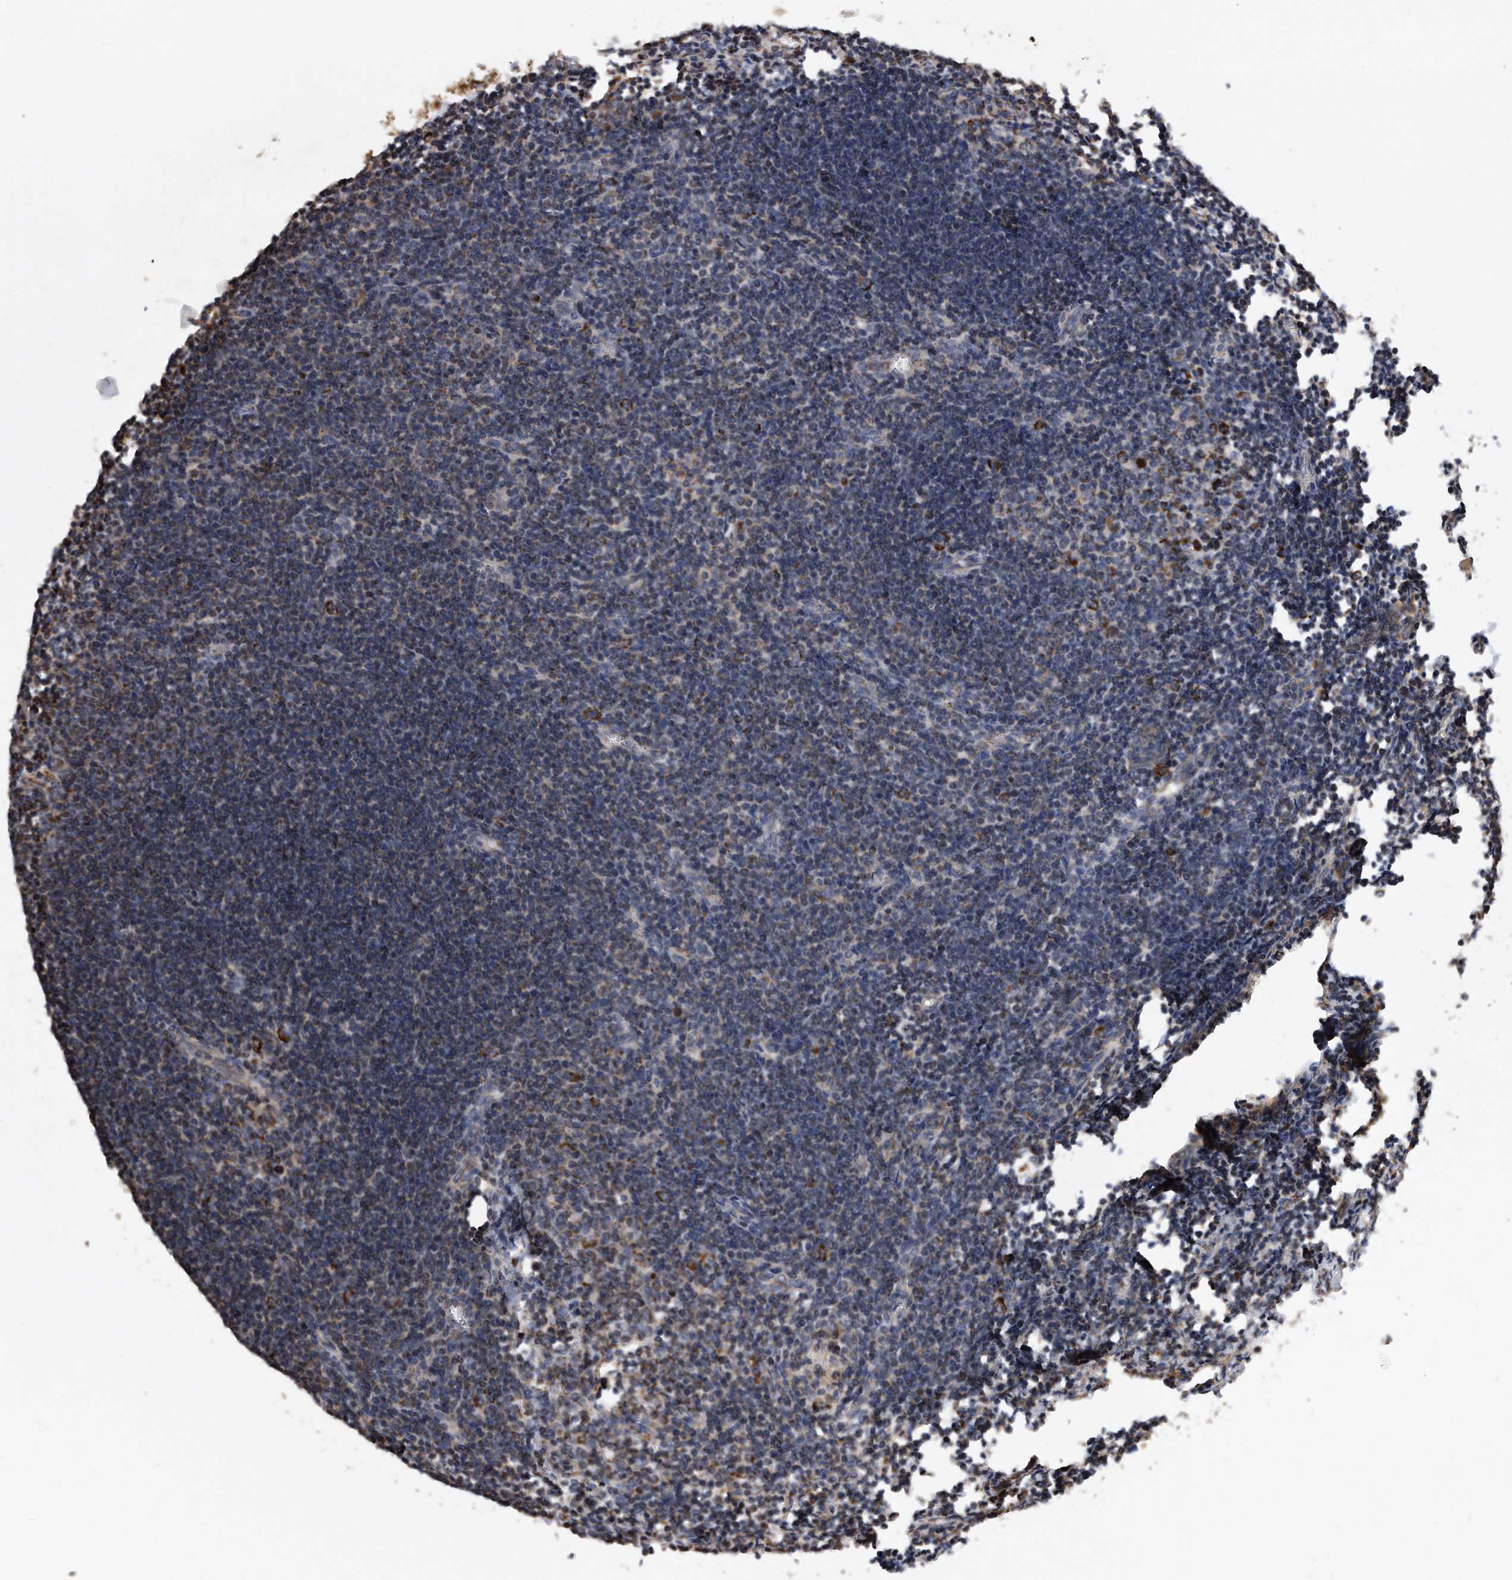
{"staining": {"intensity": "moderate", "quantity": "25%-75%", "location": "cytoplasmic/membranous"}, "tissue": "lymph node", "cell_type": "Germinal center cells", "image_type": "normal", "snomed": [{"axis": "morphology", "description": "Normal tissue, NOS"}, {"axis": "morphology", "description": "Malignant melanoma, Metastatic site"}, {"axis": "topography", "description": "Lymph node"}], "caption": "The image exhibits a brown stain indicating the presence of a protein in the cytoplasmic/membranous of germinal center cells in lymph node.", "gene": "PPP5C", "patient": {"sex": "male", "age": 41}}